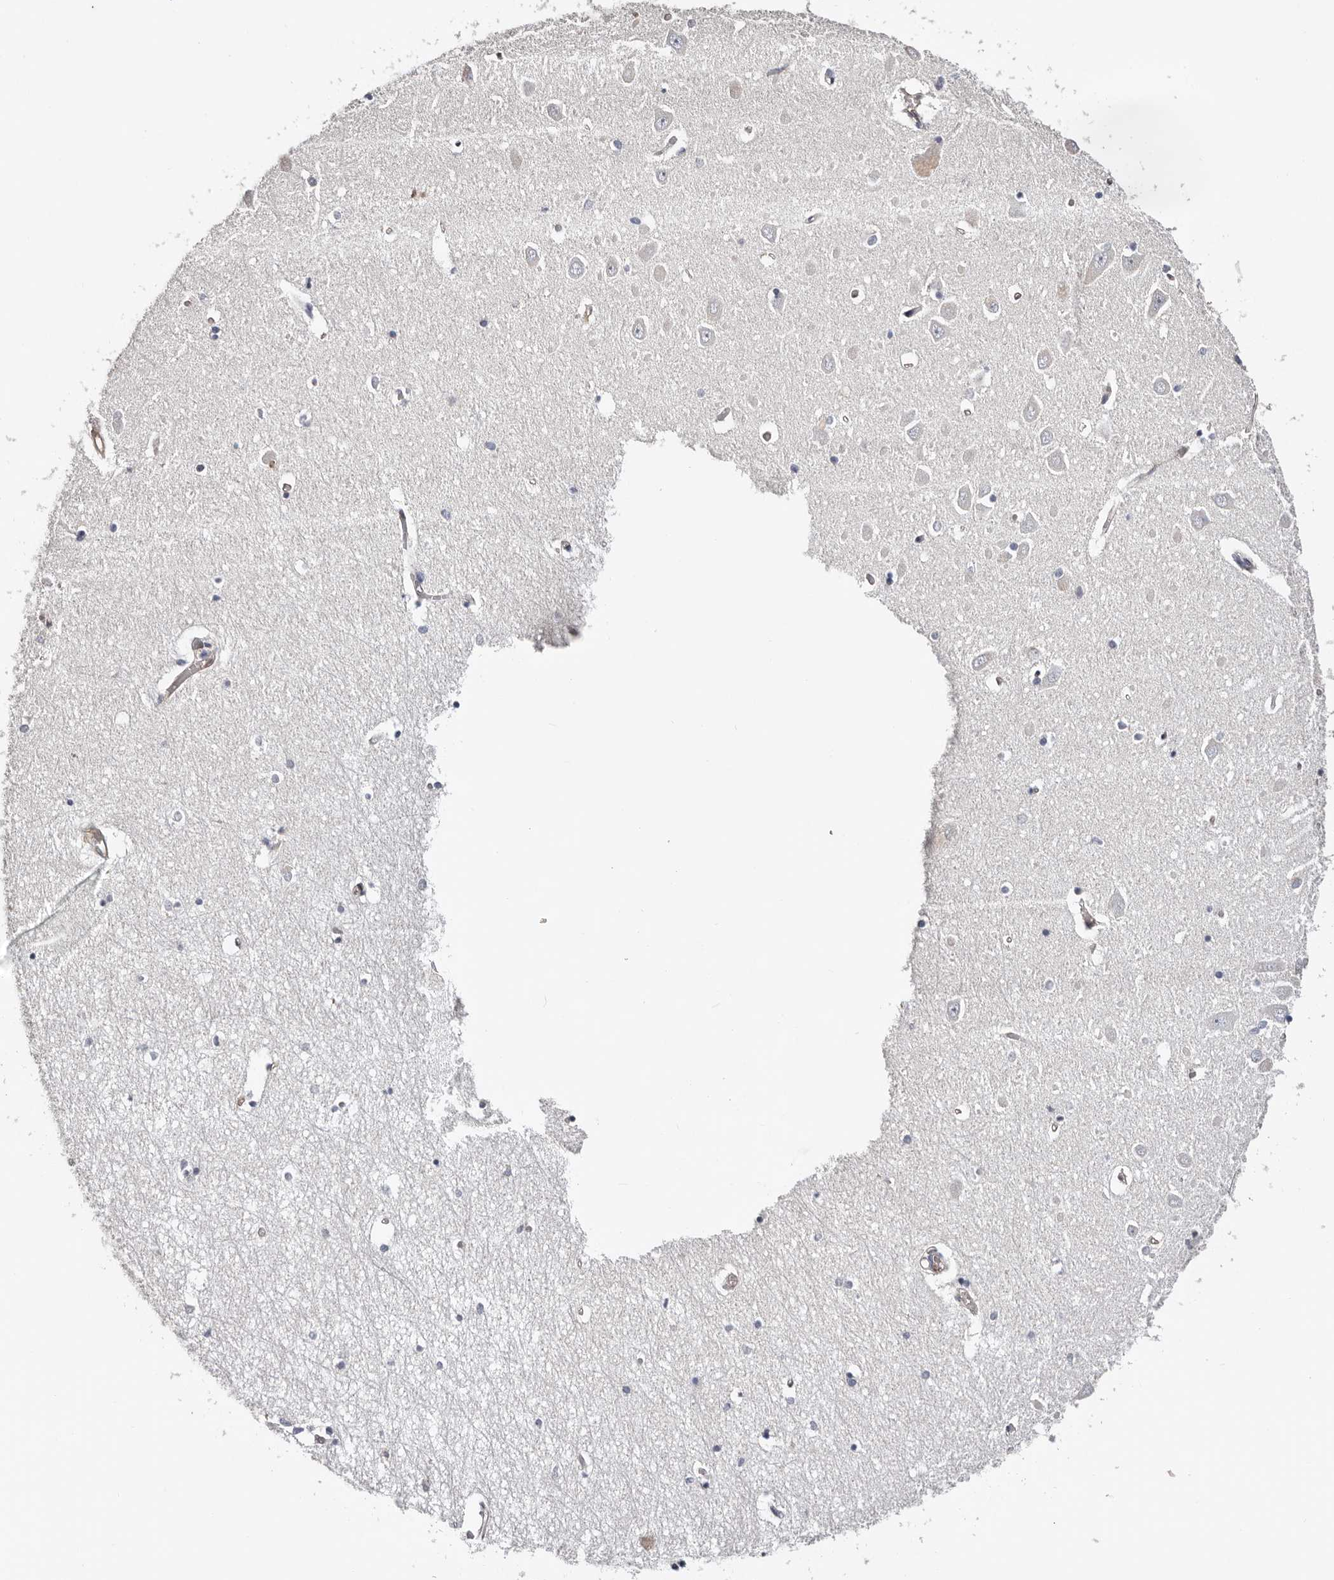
{"staining": {"intensity": "negative", "quantity": "none", "location": "none"}, "tissue": "hippocampus", "cell_type": "Glial cells", "image_type": "normal", "snomed": [{"axis": "morphology", "description": "Normal tissue, NOS"}, {"axis": "topography", "description": "Hippocampus"}], "caption": "Immunohistochemistry (IHC) histopathology image of benign human hippocampus stained for a protein (brown), which shows no staining in glial cells. (DAB (3,3'-diaminobenzidine) immunohistochemistry (IHC) with hematoxylin counter stain).", "gene": "TGM2", "patient": {"sex": "male", "age": 70}}